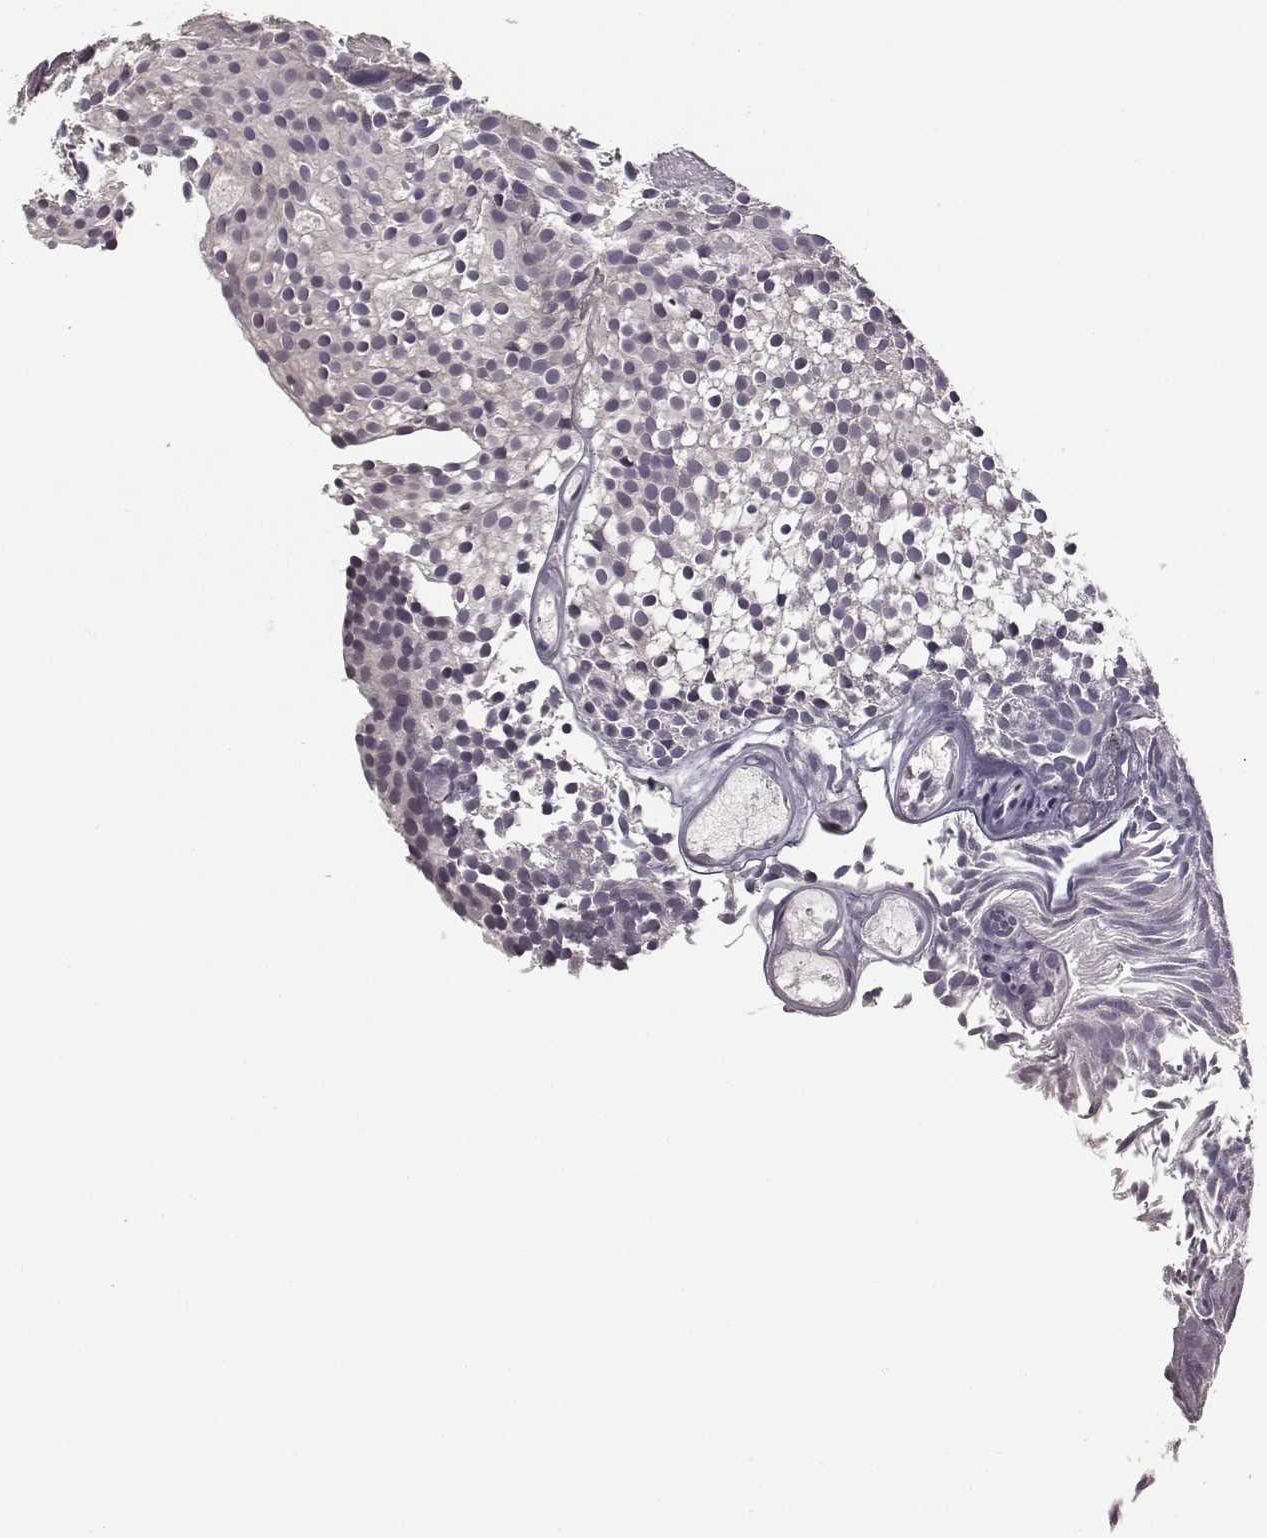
{"staining": {"intensity": "negative", "quantity": "none", "location": "none"}, "tissue": "urothelial cancer", "cell_type": "Tumor cells", "image_type": "cancer", "snomed": [{"axis": "morphology", "description": "Urothelial carcinoma, Low grade"}, {"axis": "topography", "description": "Urinary bladder"}], "caption": "Urothelial cancer was stained to show a protein in brown. There is no significant staining in tumor cells.", "gene": "GRM4", "patient": {"sex": "male", "age": 63}}